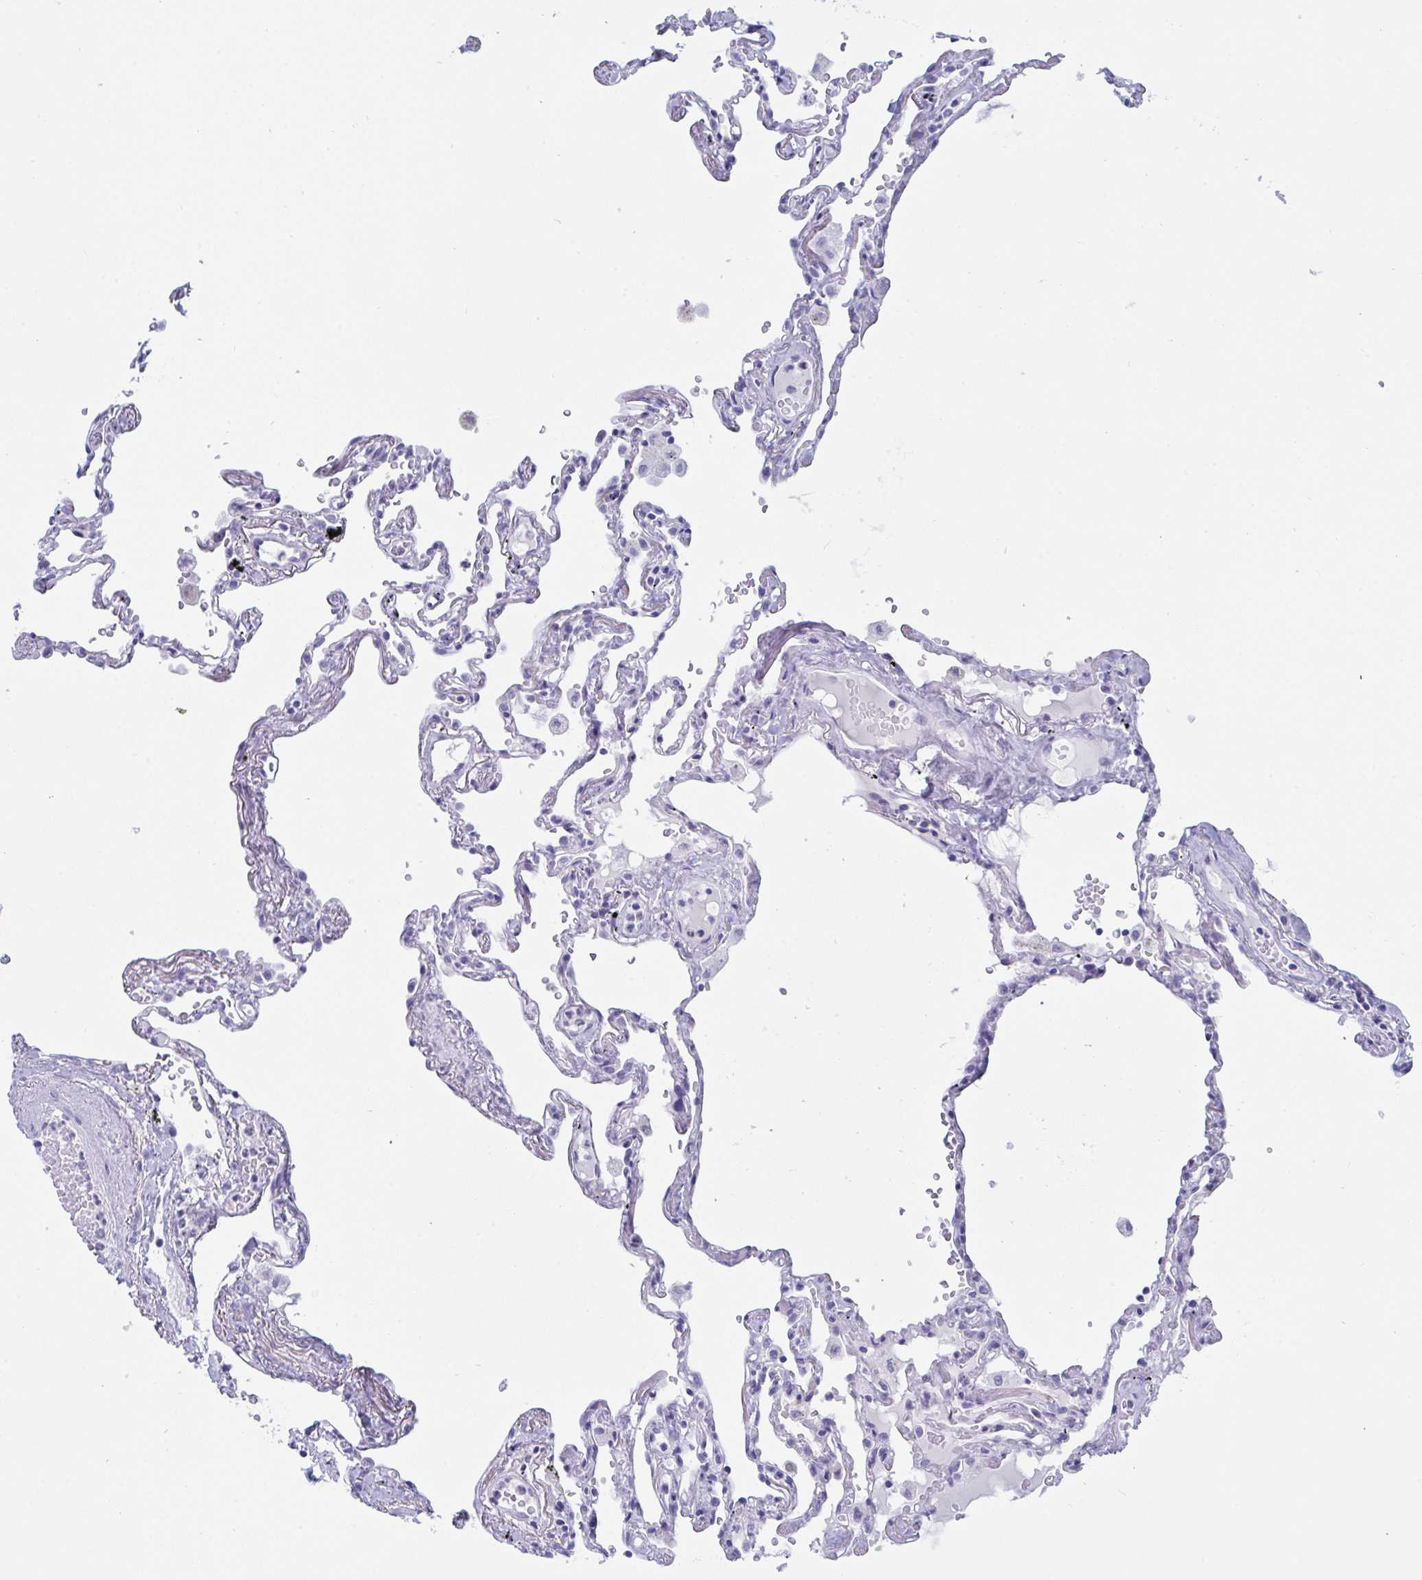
{"staining": {"intensity": "negative", "quantity": "none", "location": "none"}, "tissue": "lung", "cell_type": "Alveolar cells", "image_type": "normal", "snomed": [{"axis": "morphology", "description": "Normal tissue, NOS"}, {"axis": "topography", "description": "Lung"}], "caption": "Immunohistochemical staining of unremarkable human lung shows no significant staining in alveolar cells. (DAB immunohistochemistry (IHC) visualized using brightfield microscopy, high magnification).", "gene": "CDX4", "patient": {"sex": "female", "age": 67}}